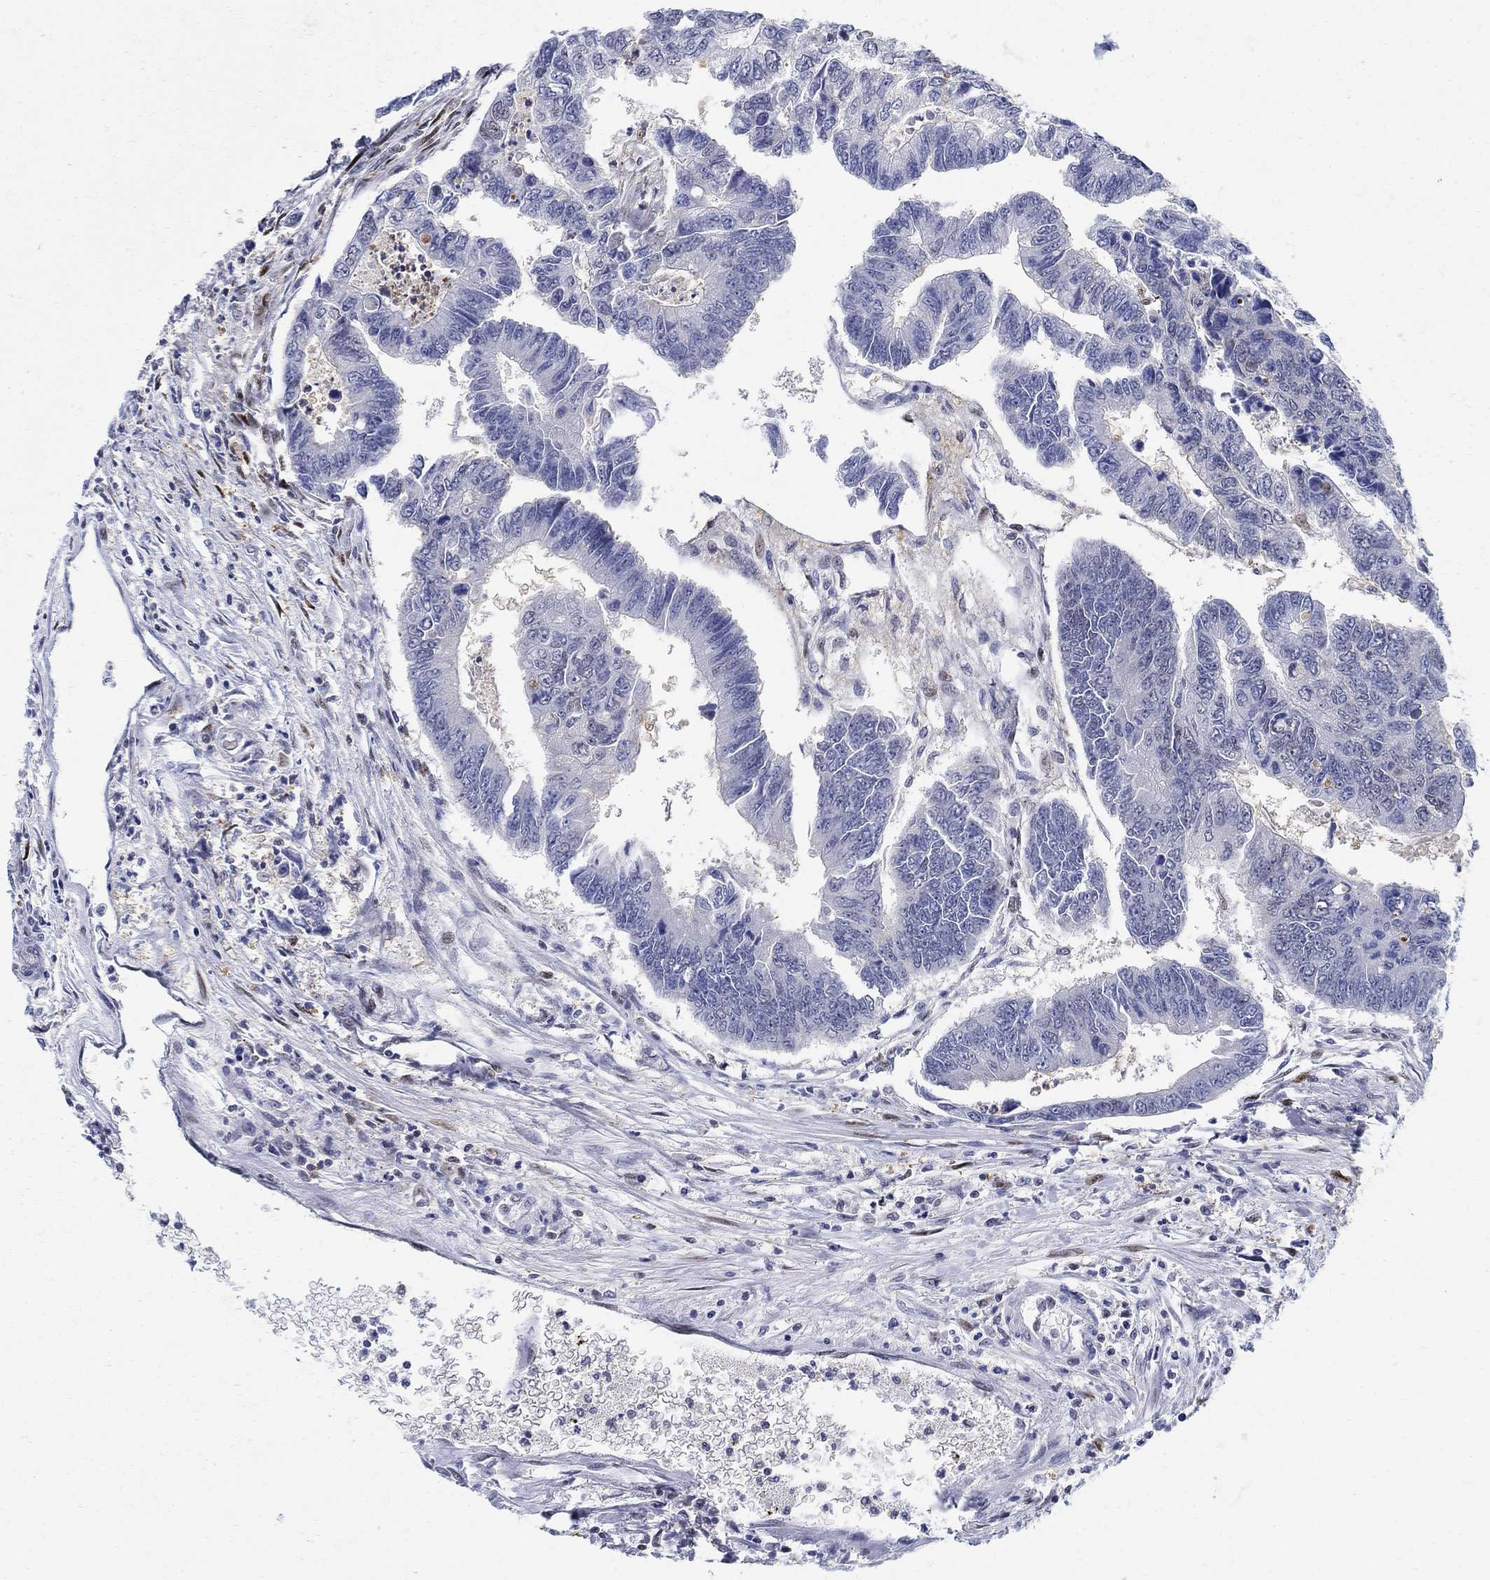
{"staining": {"intensity": "negative", "quantity": "none", "location": "none"}, "tissue": "colorectal cancer", "cell_type": "Tumor cells", "image_type": "cancer", "snomed": [{"axis": "morphology", "description": "Adenocarcinoma, NOS"}, {"axis": "topography", "description": "Colon"}], "caption": "High magnification brightfield microscopy of colorectal adenocarcinoma stained with DAB (3,3'-diaminobenzidine) (brown) and counterstained with hematoxylin (blue): tumor cells show no significant positivity.", "gene": "ZNF594", "patient": {"sex": "female", "age": 65}}